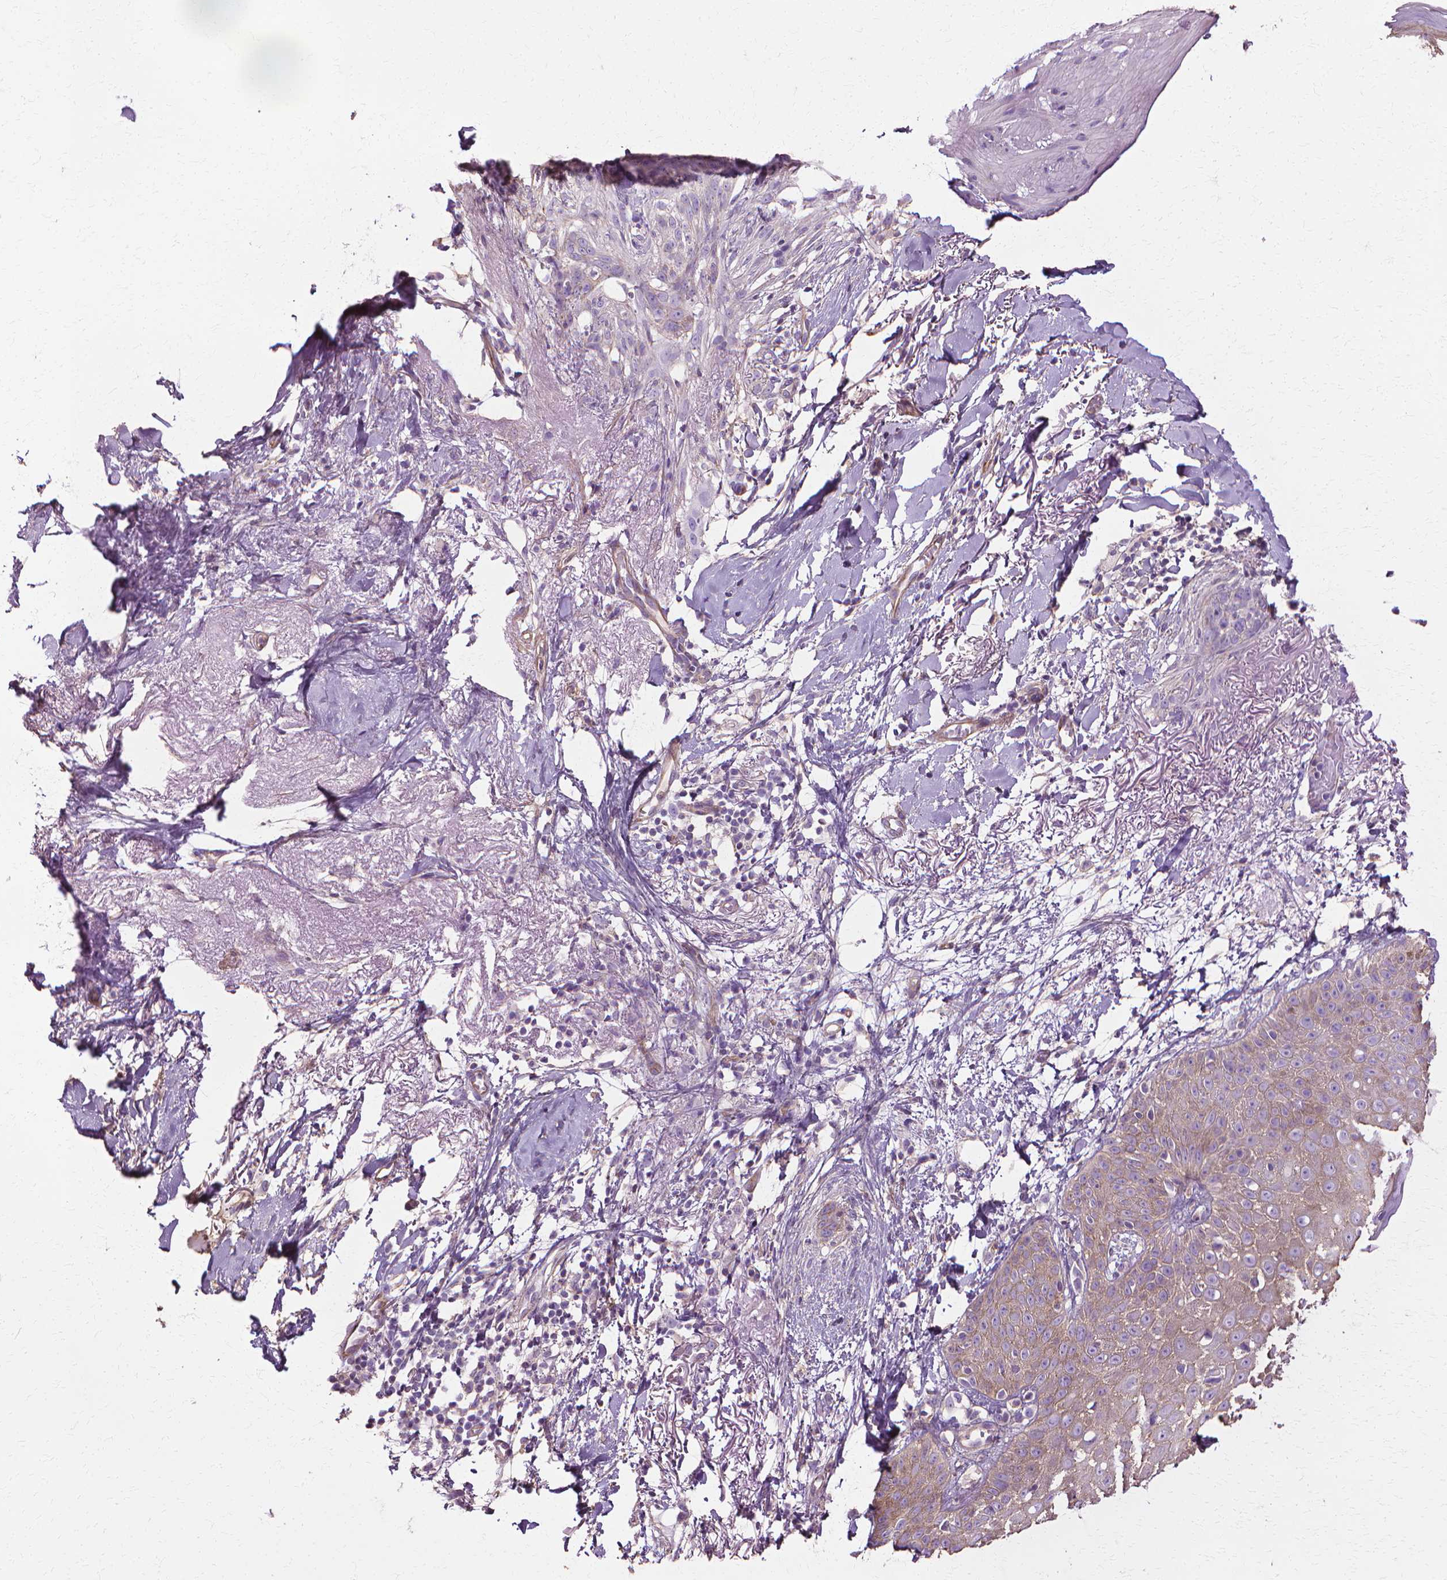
{"staining": {"intensity": "weak", "quantity": ">75%", "location": "cytoplasmic/membranous"}, "tissue": "skin cancer", "cell_type": "Tumor cells", "image_type": "cancer", "snomed": [{"axis": "morphology", "description": "Normal tissue, NOS"}, {"axis": "morphology", "description": "Basal cell carcinoma"}, {"axis": "topography", "description": "Skin"}], "caption": "Tumor cells display low levels of weak cytoplasmic/membranous positivity in about >75% of cells in skin cancer.", "gene": "CFAP157", "patient": {"sex": "male", "age": 84}}